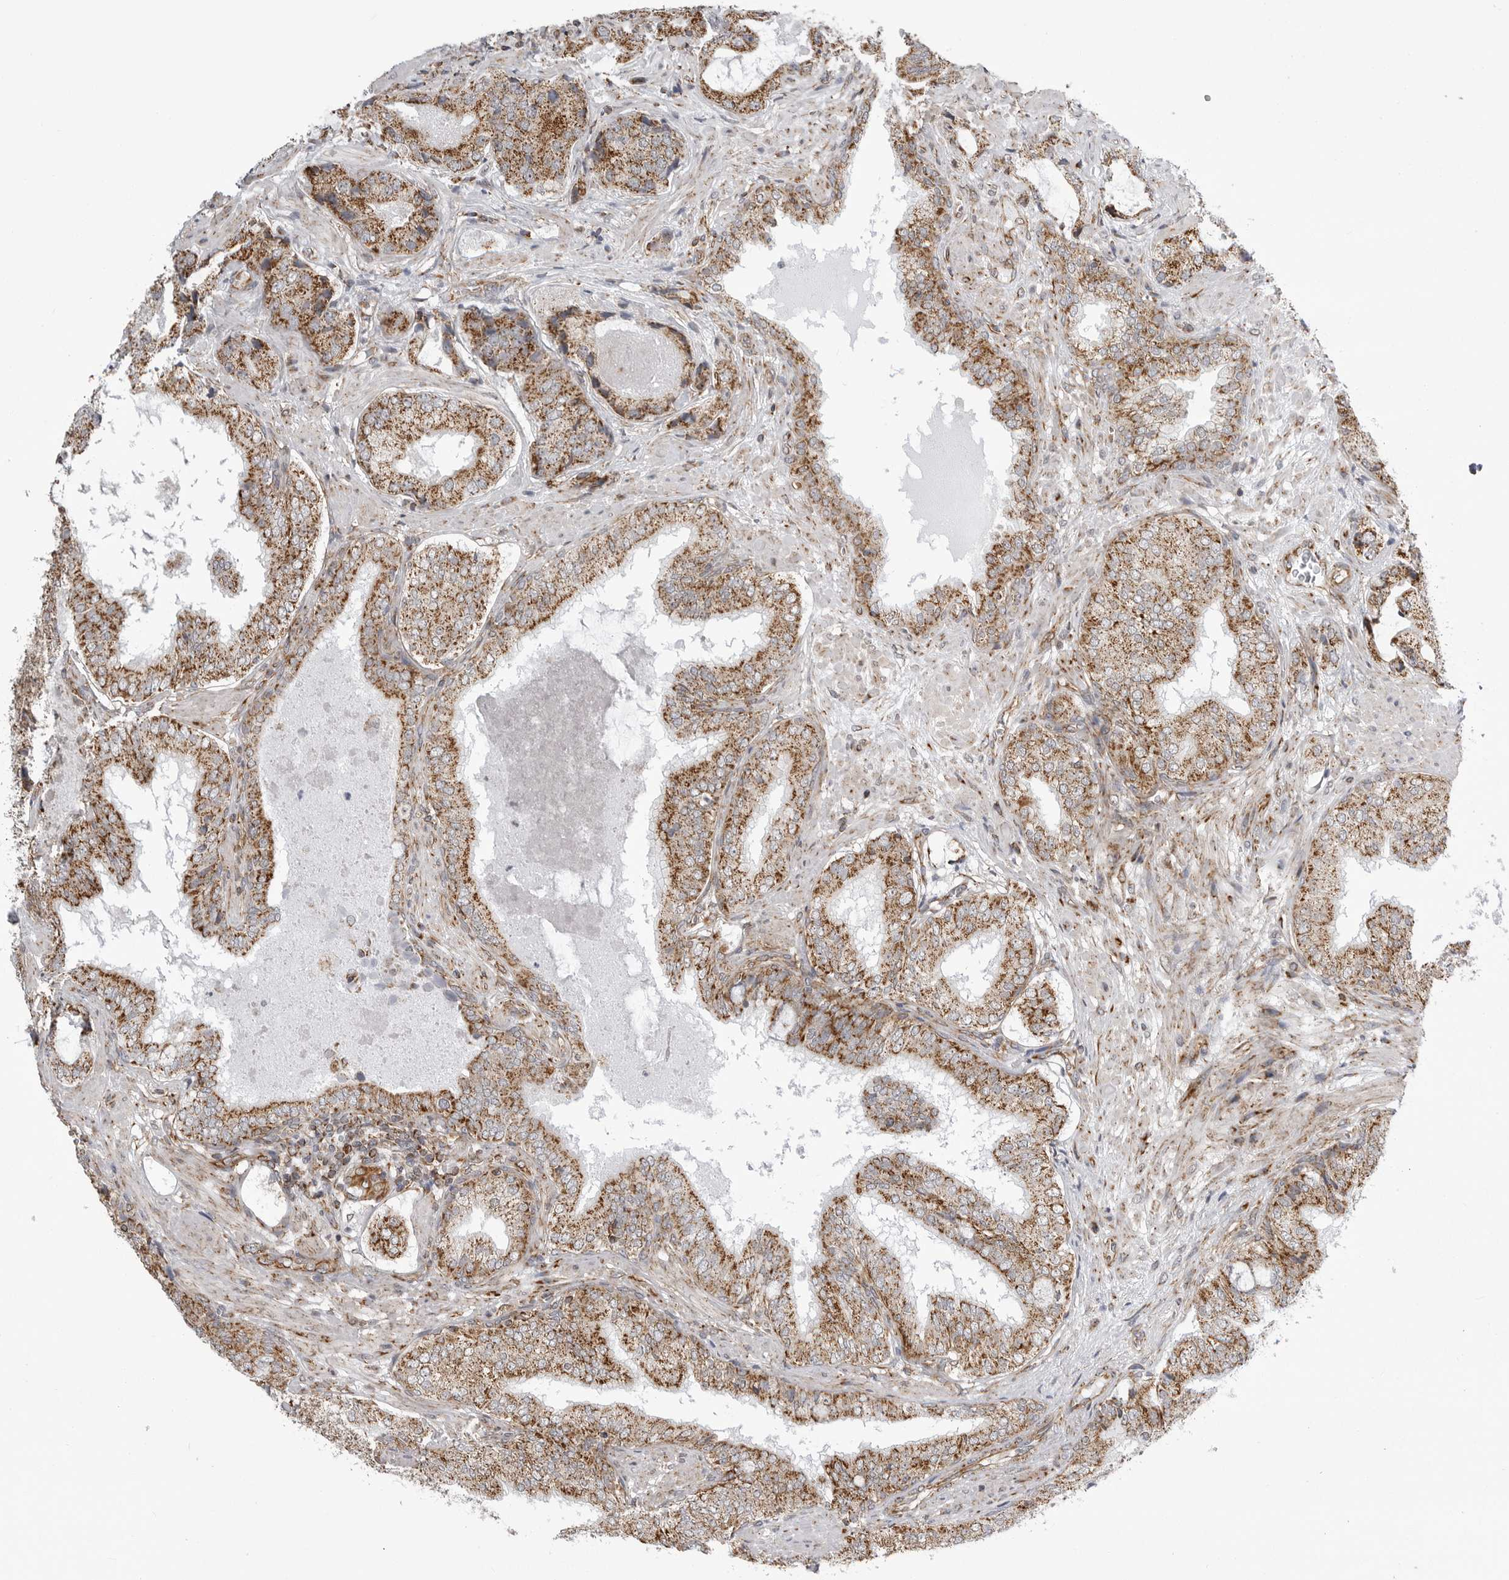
{"staining": {"intensity": "moderate", "quantity": ">75%", "location": "cytoplasmic/membranous"}, "tissue": "prostate cancer", "cell_type": "Tumor cells", "image_type": "cancer", "snomed": [{"axis": "morphology", "description": "Normal tissue, NOS"}, {"axis": "morphology", "description": "Adenocarcinoma, High grade"}, {"axis": "topography", "description": "Prostate"}, {"axis": "topography", "description": "Peripheral nerve tissue"}], "caption": "Protein expression analysis of high-grade adenocarcinoma (prostate) shows moderate cytoplasmic/membranous staining in approximately >75% of tumor cells. Ihc stains the protein of interest in brown and the nuclei are stained blue.", "gene": "FH", "patient": {"sex": "male", "age": 59}}